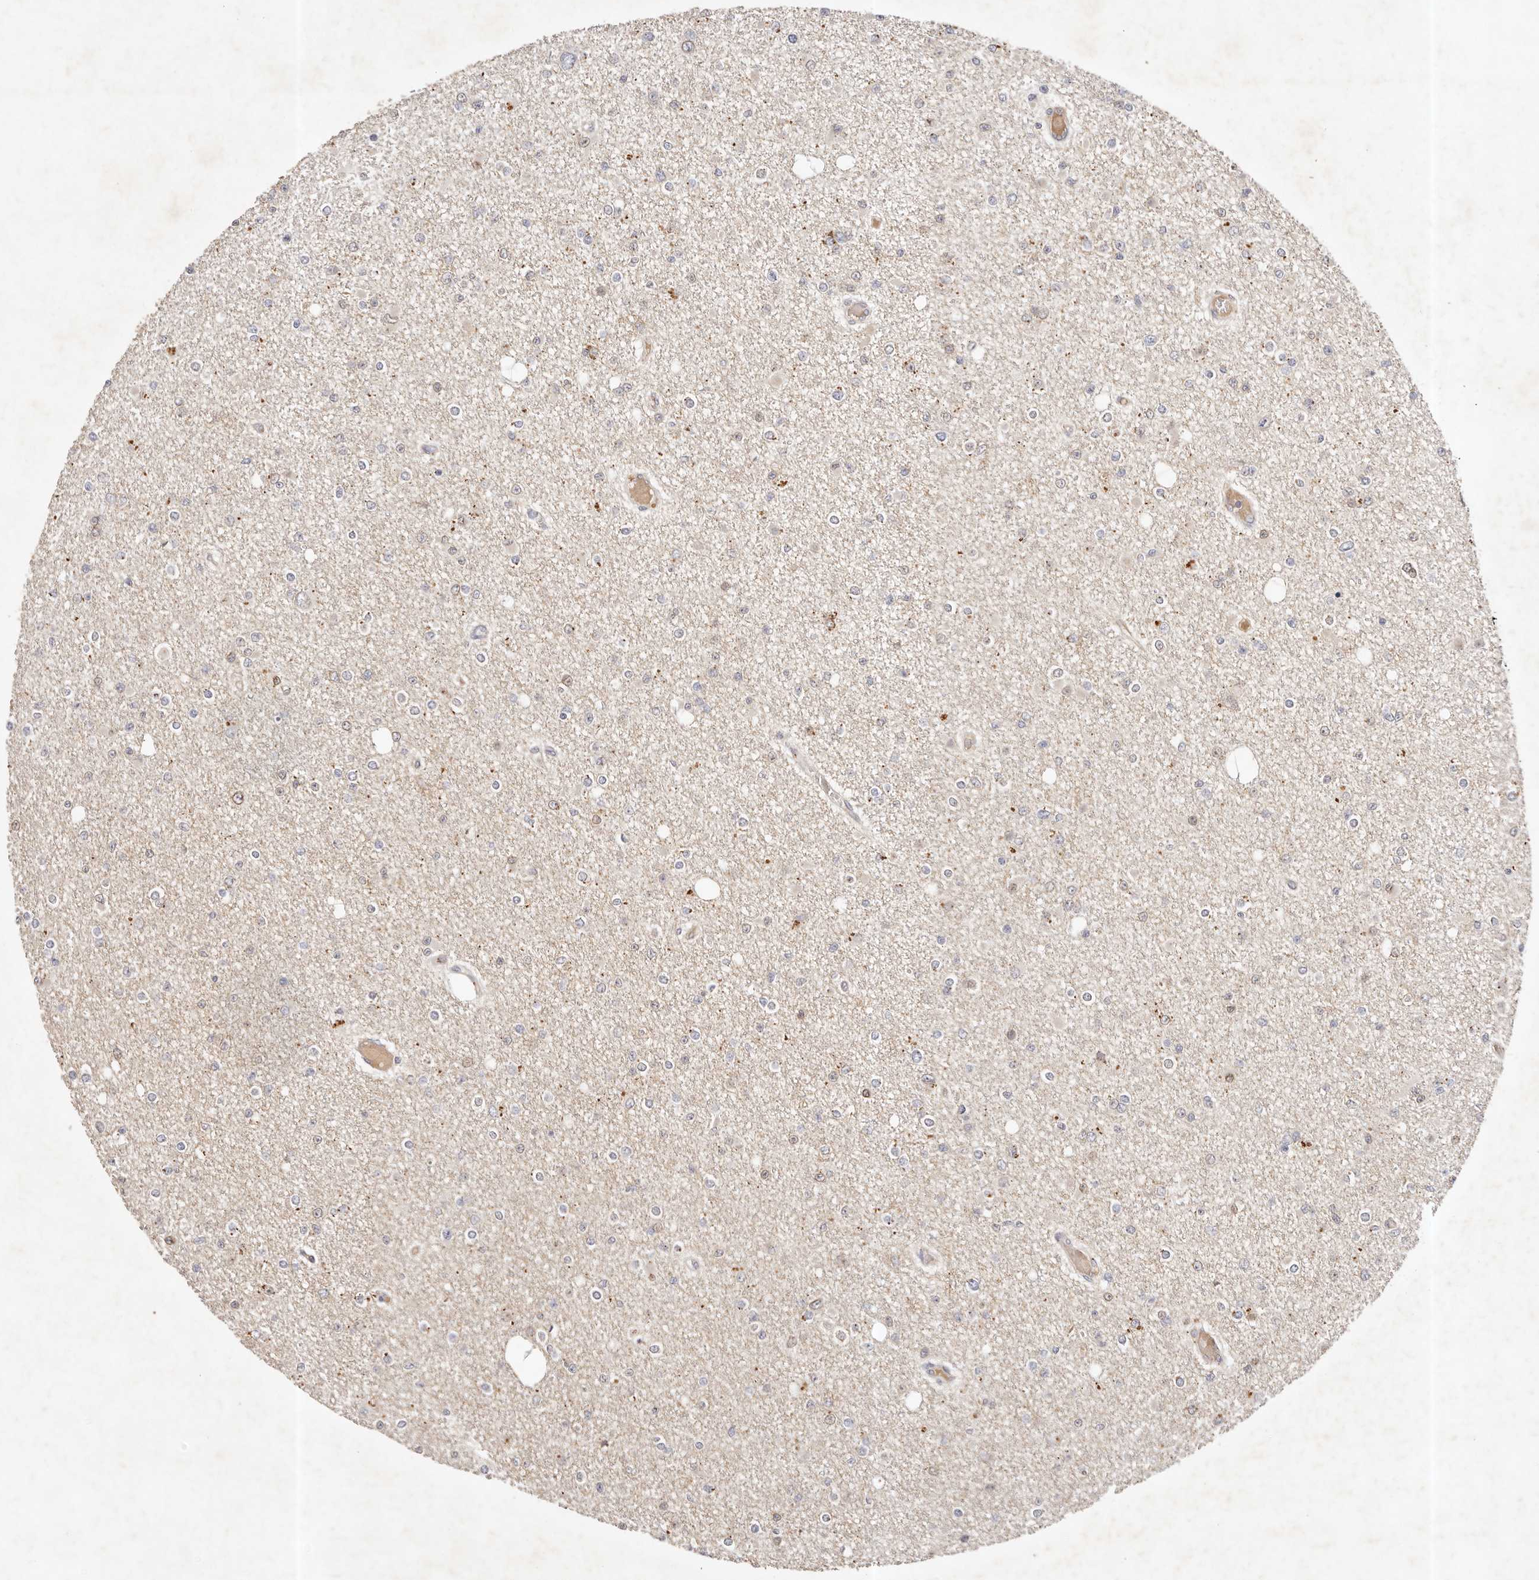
{"staining": {"intensity": "negative", "quantity": "none", "location": "none"}, "tissue": "glioma", "cell_type": "Tumor cells", "image_type": "cancer", "snomed": [{"axis": "morphology", "description": "Glioma, malignant, Low grade"}, {"axis": "topography", "description": "Brain"}], "caption": "Micrograph shows no significant protein expression in tumor cells of malignant low-grade glioma.", "gene": "CXADR", "patient": {"sex": "female", "age": 22}}